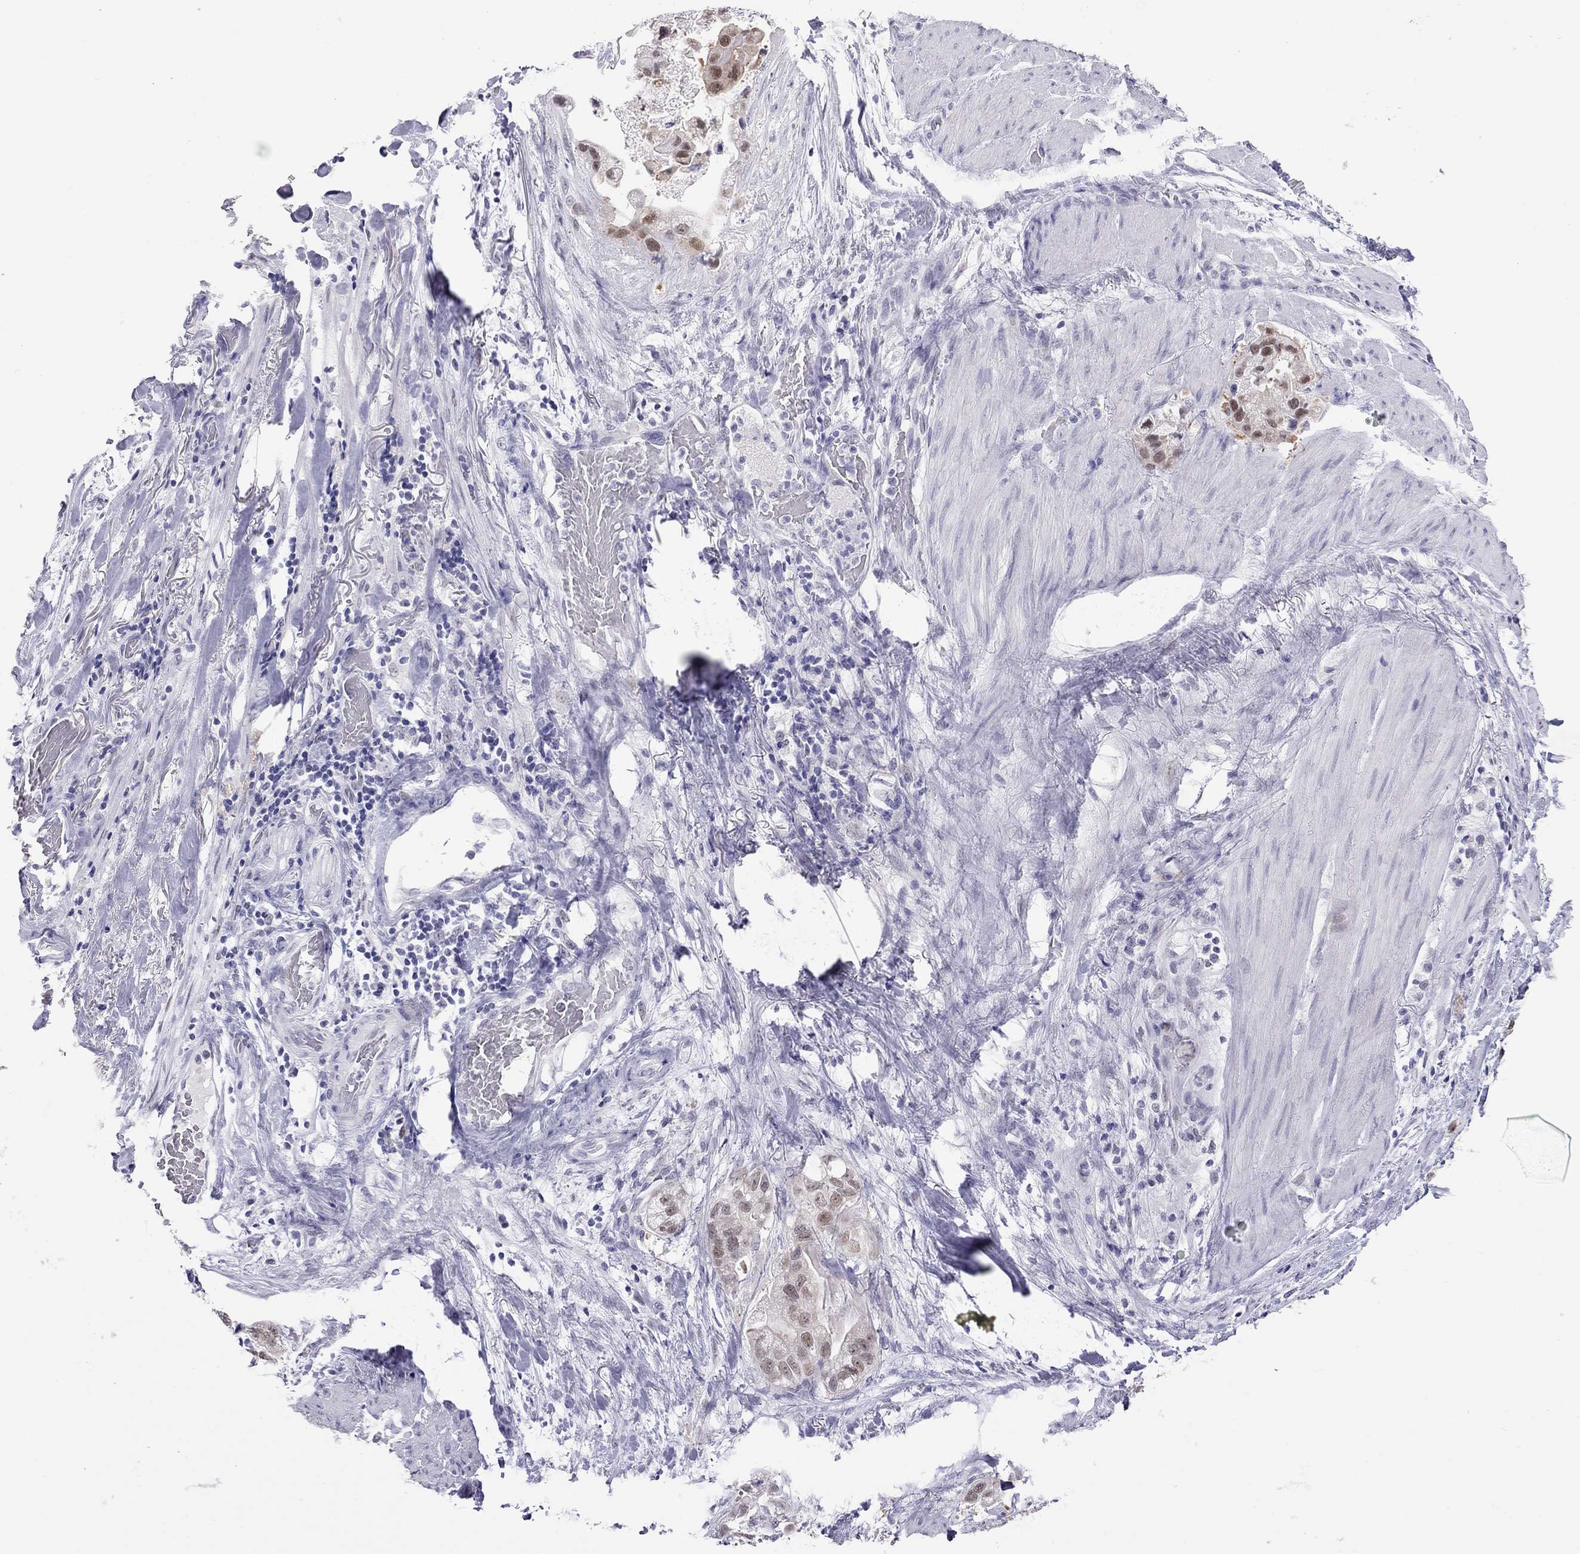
{"staining": {"intensity": "moderate", "quantity": "25%-75%", "location": "nuclear"}, "tissue": "stomach cancer", "cell_type": "Tumor cells", "image_type": "cancer", "snomed": [{"axis": "morphology", "description": "Adenocarcinoma, NOS"}, {"axis": "topography", "description": "Stomach"}], "caption": "A brown stain highlights moderate nuclear expression of a protein in human stomach cancer (adenocarcinoma) tumor cells.", "gene": "CHRNB3", "patient": {"sex": "male", "age": 59}}